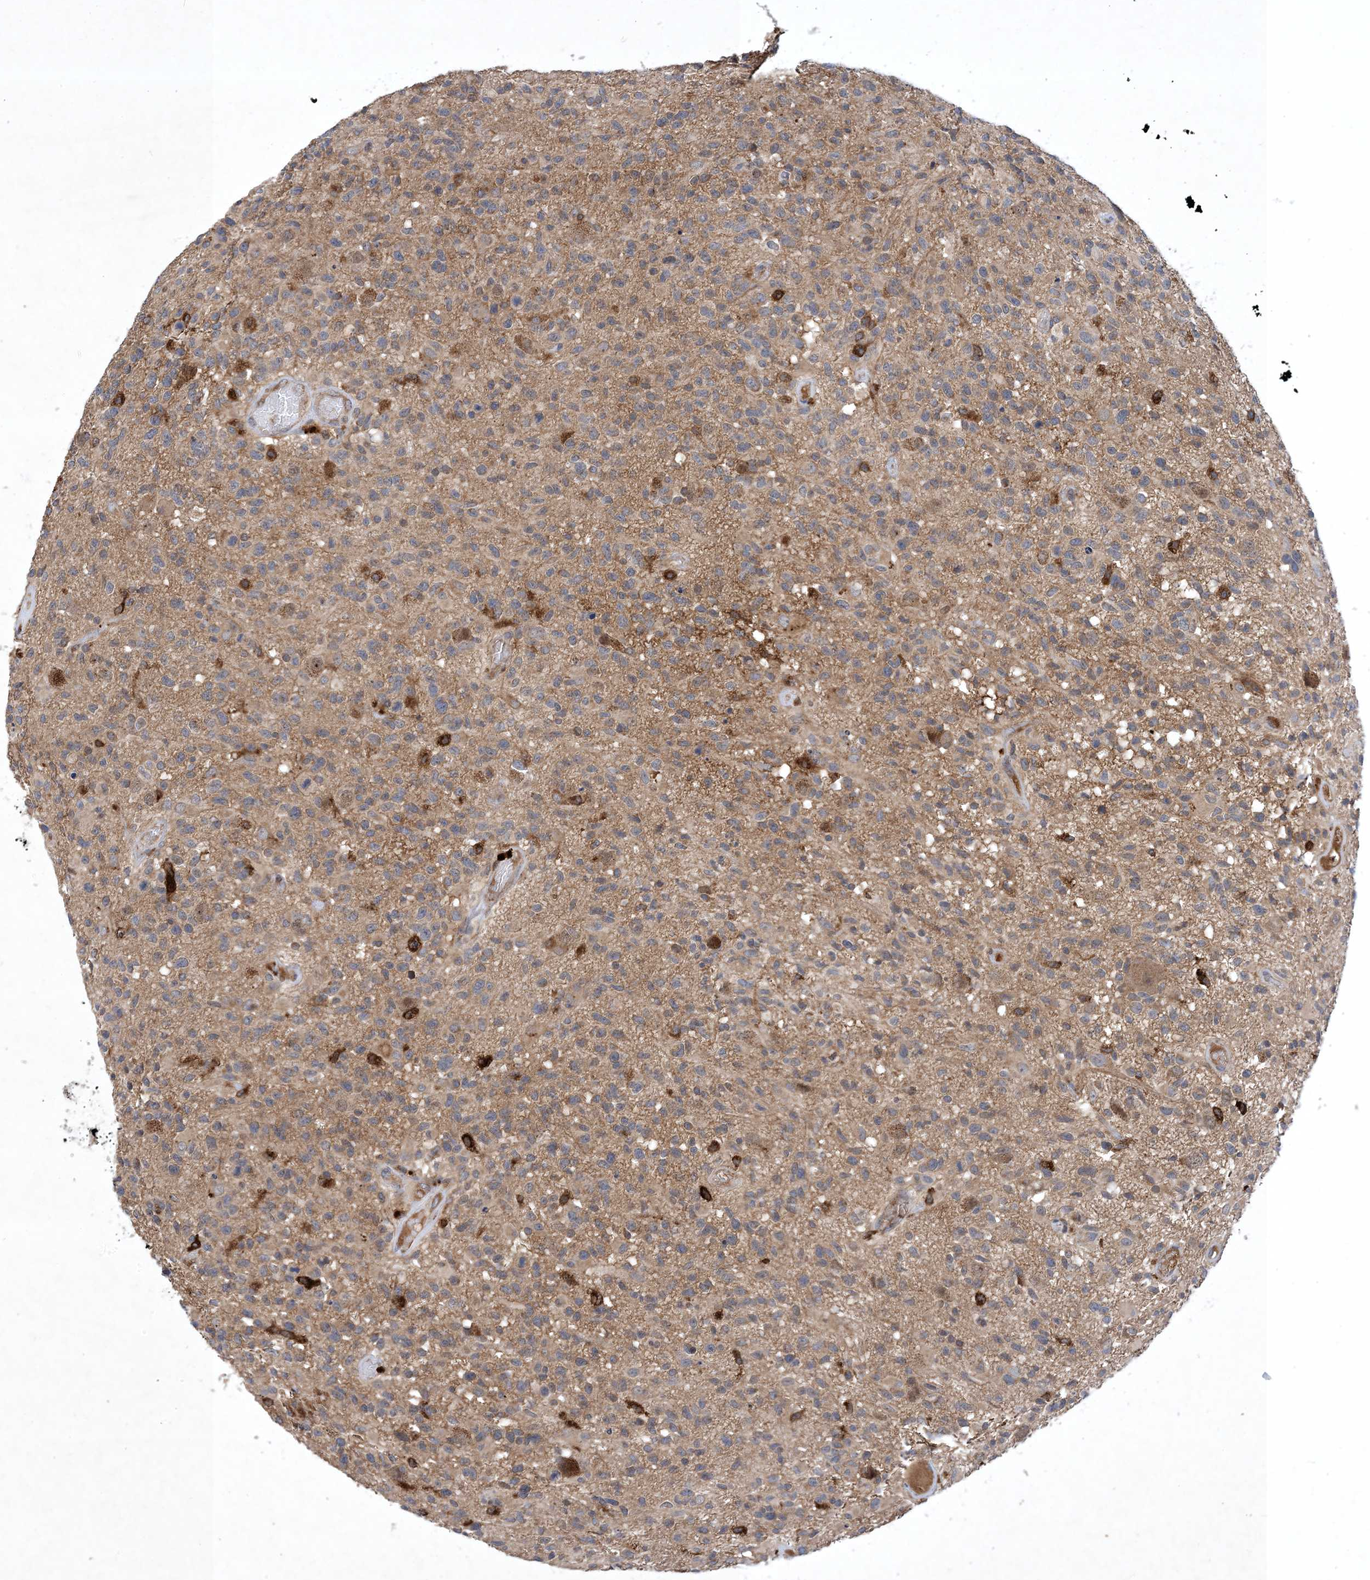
{"staining": {"intensity": "weak", "quantity": ">75%", "location": "cytoplasmic/membranous"}, "tissue": "glioma", "cell_type": "Tumor cells", "image_type": "cancer", "snomed": [{"axis": "morphology", "description": "Glioma, malignant, High grade"}, {"axis": "morphology", "description": "Glioblastoma, NOS"}, {"axis": "topography", "description": "Brain"}], "caption": "Approximately >75% of tumor cells in human glioblastoma display weak cytoplasmic/membranous protein positivity as visualized by brown immunohistochemical staining.", "gene": "STK19", "patient": {"sex": "male", "age": 60}}